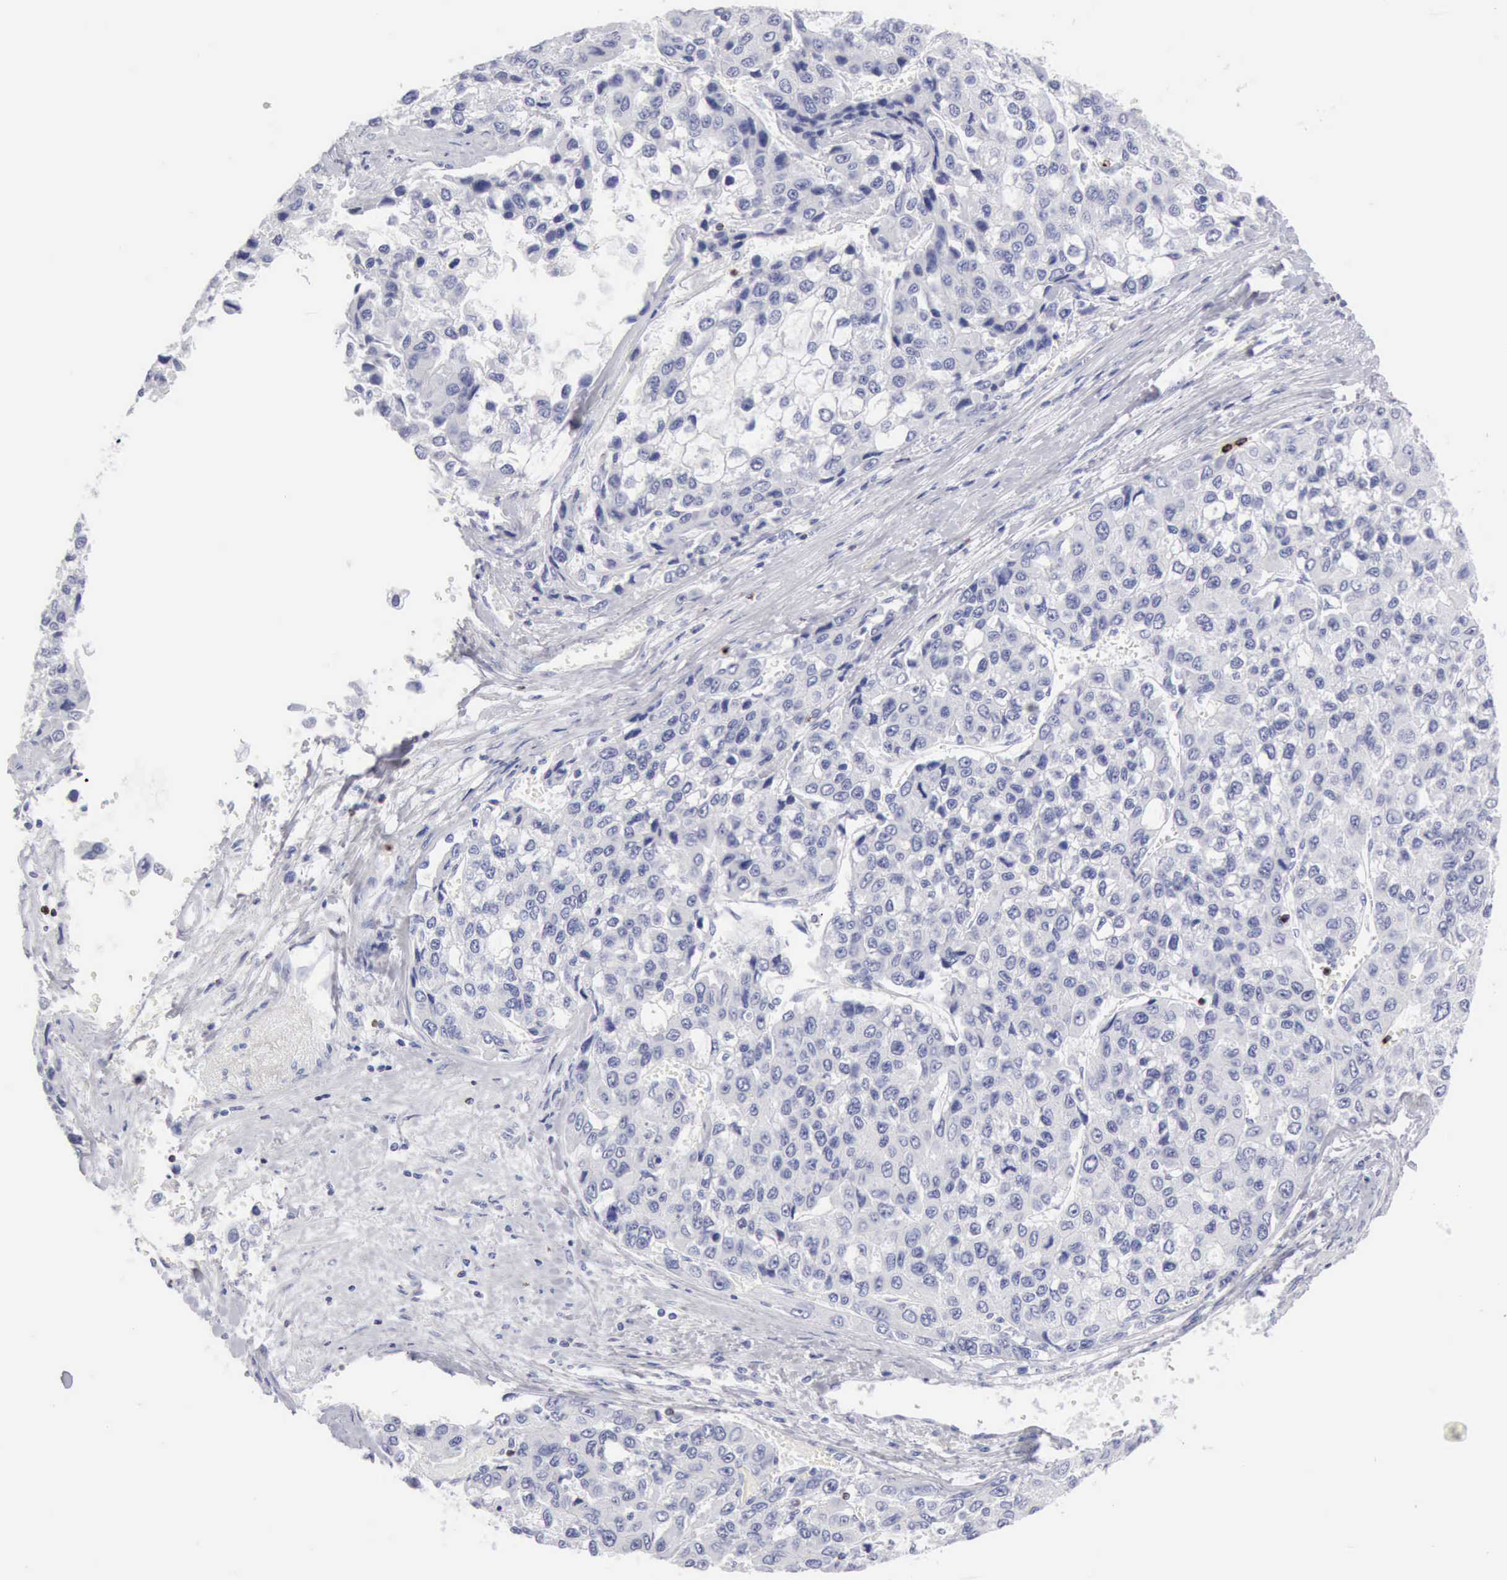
{"staining": {"intensity": "negative", "quantity": "none", "location": "none"}, "tissue": "liver cancer", "cell_type": "Tumor cells", "image_type": "cancer", "snomed": [{"axis": "morphology", "description": "Carcinoma, Hepatocellular, NOS"}, {"axis": "topography", "description": "Liver"}], "caption": "A high-resolution photomicrograph shows immunohistochemistry staining of liver cancer (hepatocellular carcinoma), which exhibits no significant staining in tumor cells. (Stains: DAB immunohistochemistry (IHC) with hematoxylin counter stain, Microscopy: brightfield microscopy at high magnification).", "gene": "GZMB", "patient": {"sex": "female", "age": 66}}